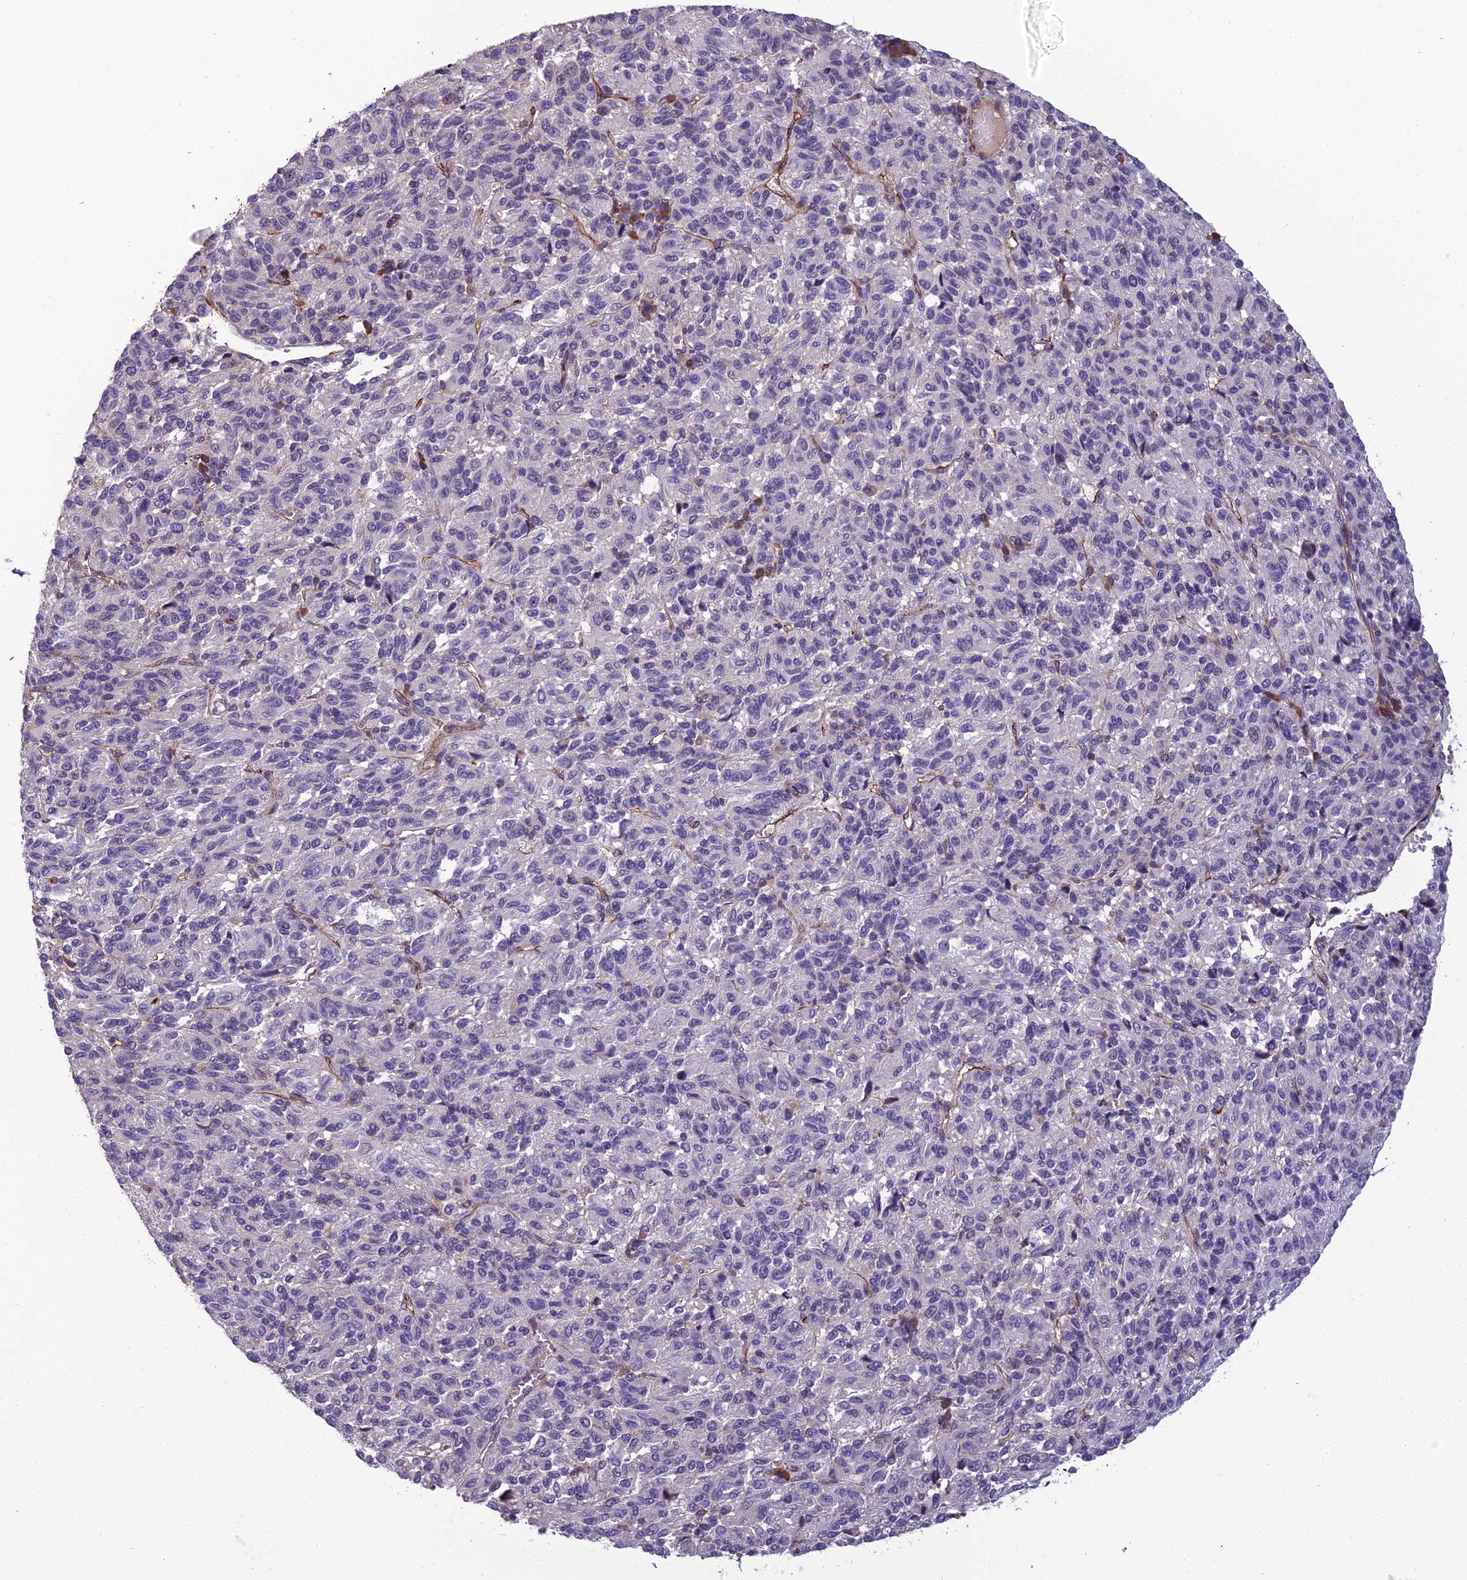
{"staining": {"intensity": "negative", "quantity": "none", "location": "none"}, "tissue": "melanoma", "cell_type": "Tumor cells", "image_type": "cancer", "snomed": [{"axis": "morphology", "description": "Malignant melanoma, Metastatic site"}, {"axis": "topography", "description": "Lung"}], "caption": "Image shows no significant protein positivity in tumor cells of malignant melanoma (metastatic site).", "gene": "TSPAN15", "patient": {"sex": "male", "age": 64}}